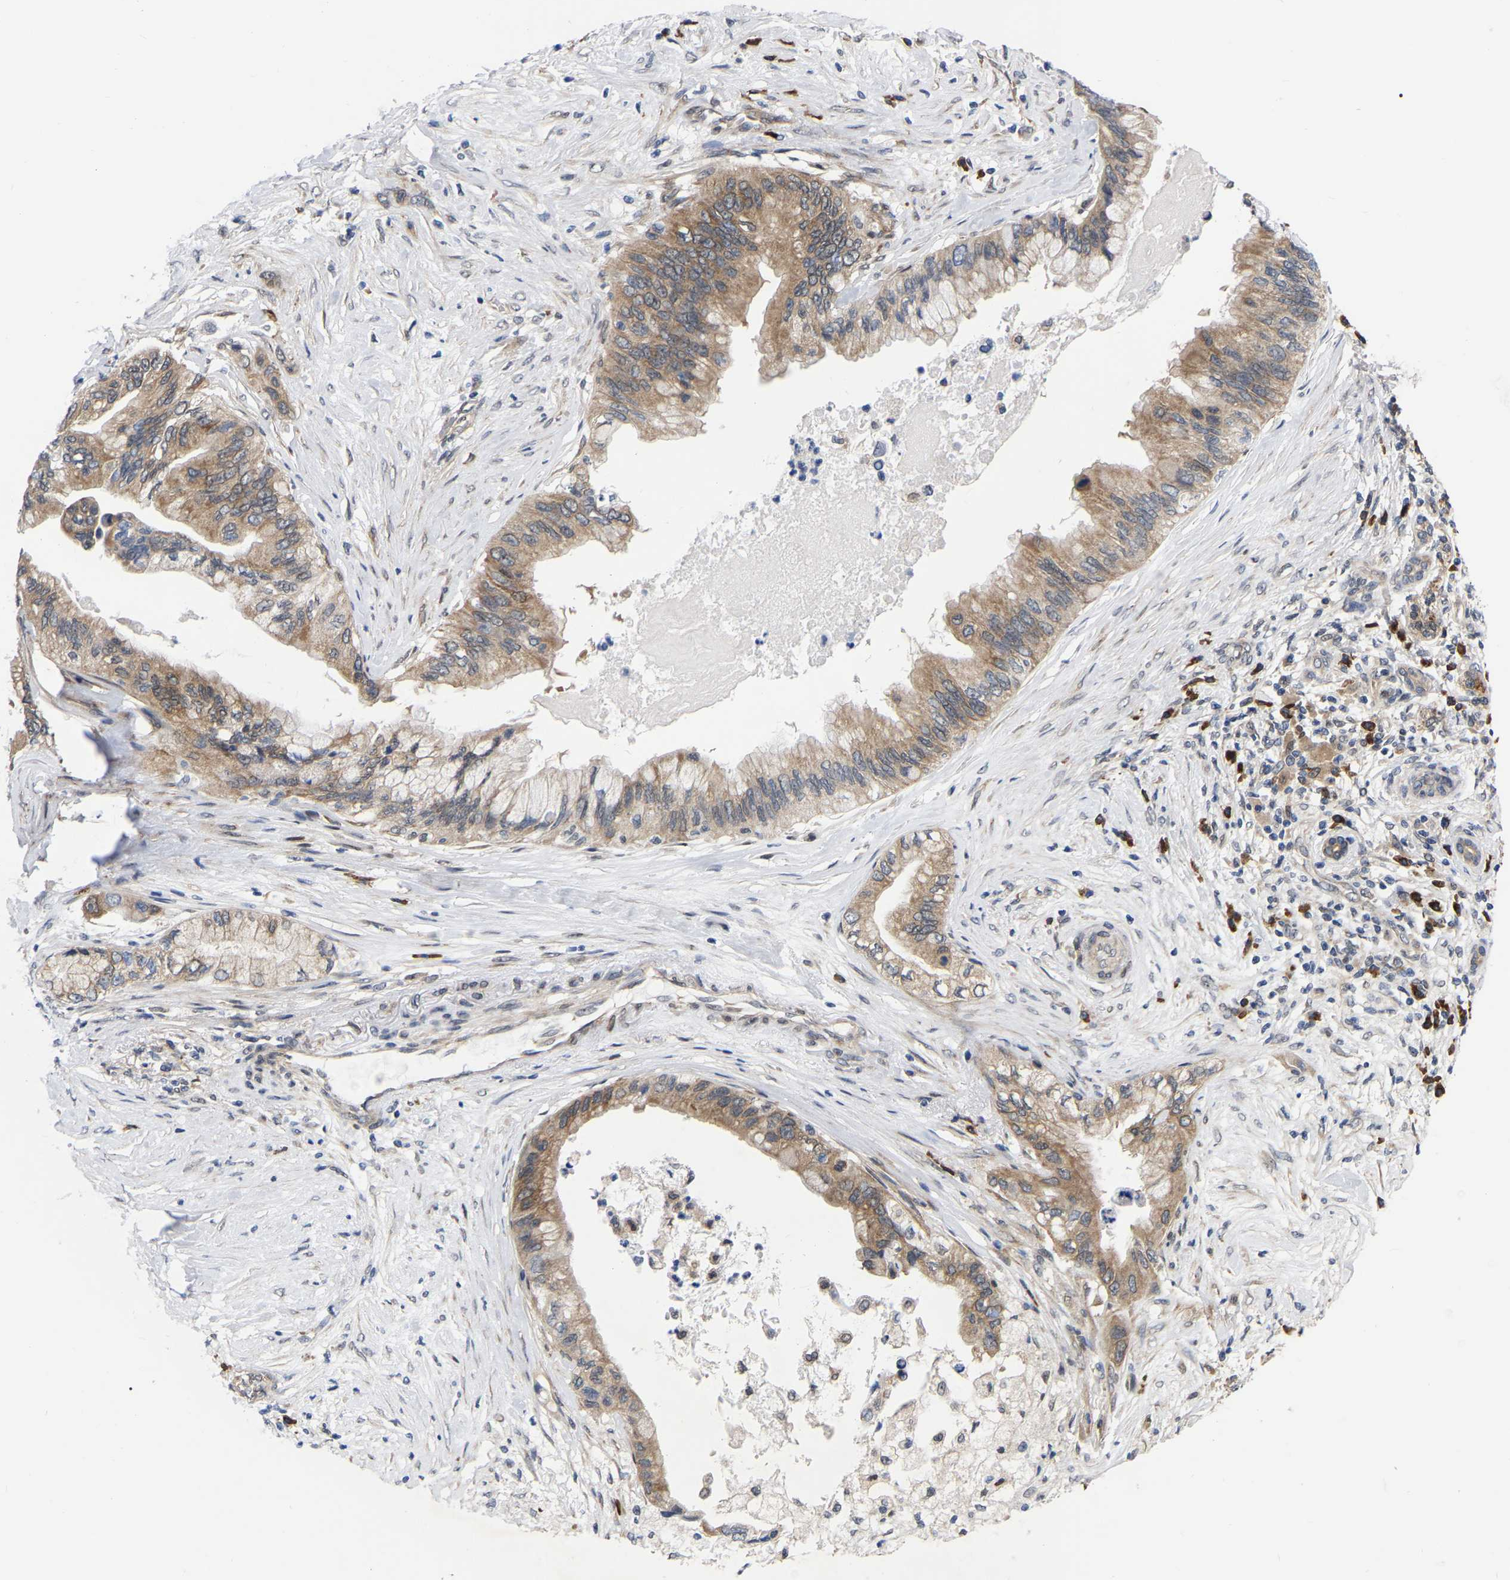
{"staining": {"intensity": "moderate", "quantity": ">75%", "location": "cytoplasmic/membranous"}, "tissue": "pancreatic cancer", "cell_type": "Tumor cells", "image_type": "cancer", "snomed": [{"axis": "morphology", "description": "Adenocarcinoma, NOS"}, {"axis": "topography", "description": "Pancreas"}], "caption": "Adenocarcinoma (pancreatic) tissue demonstrates moderate cytoplasmic/membranous positivity in approximately >75% of tumor cells, visualized by immunohistochemistry.", "gene": "UBE4B", "patient": {"sex": "female", "age": 73}}